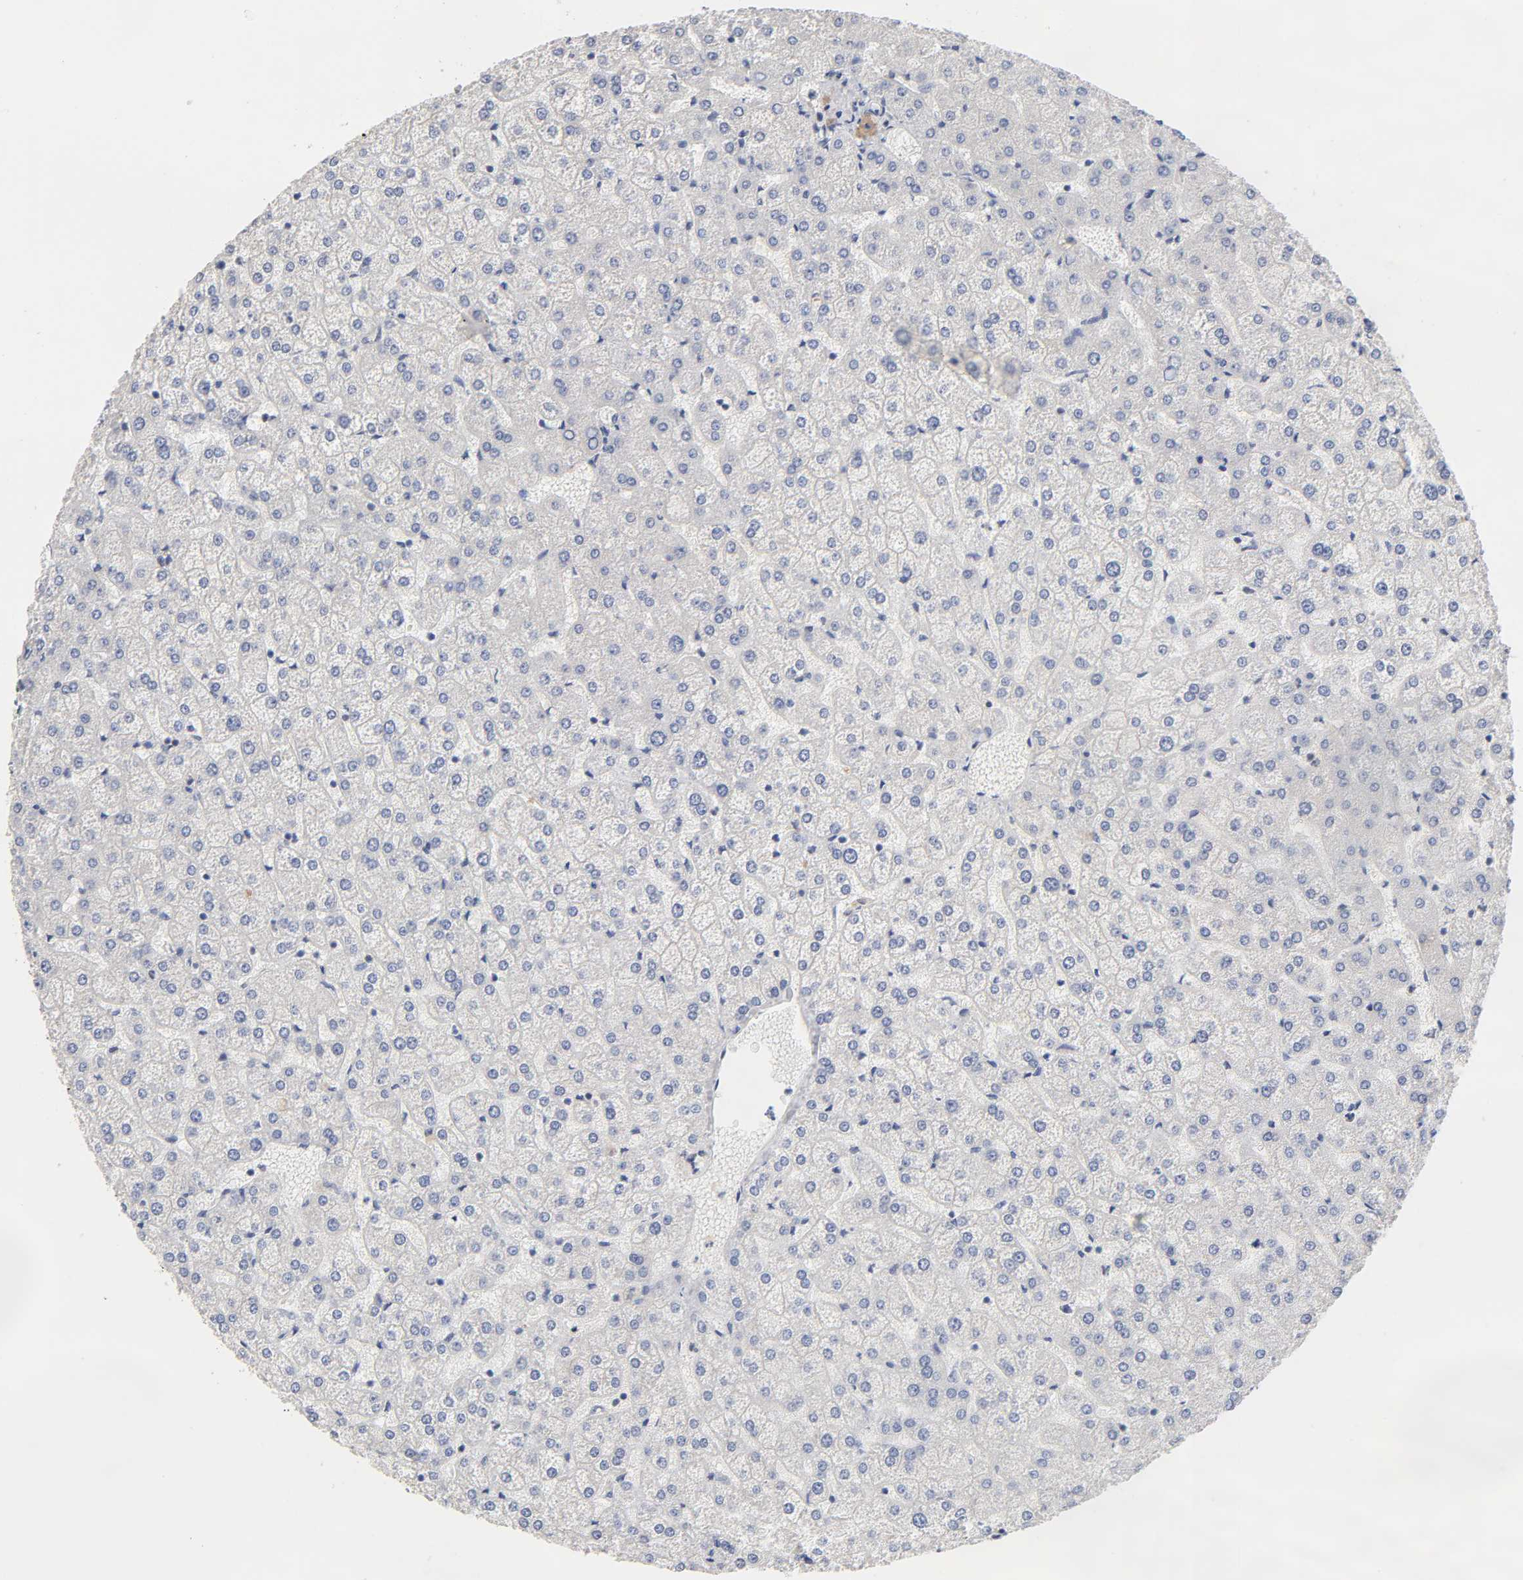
{"staining": {"intensity": "negative", "quantity": "none", "location": "none"}, "tissue": "liver", "cell_type": "Cholangiocytes", "image_type": "normal", "snomed": [{"axis": "morphology", "description": "Normal tissue, NOS"}, {"axis": "topography", "description": "Liver"}], "caption": "IHC micrograph of unremarkable liver: liver stained with DAB shows no significant protein expression in cholangiocytes.", "gene": "STK38", "patient": {"sex": "female", "age": 32}}